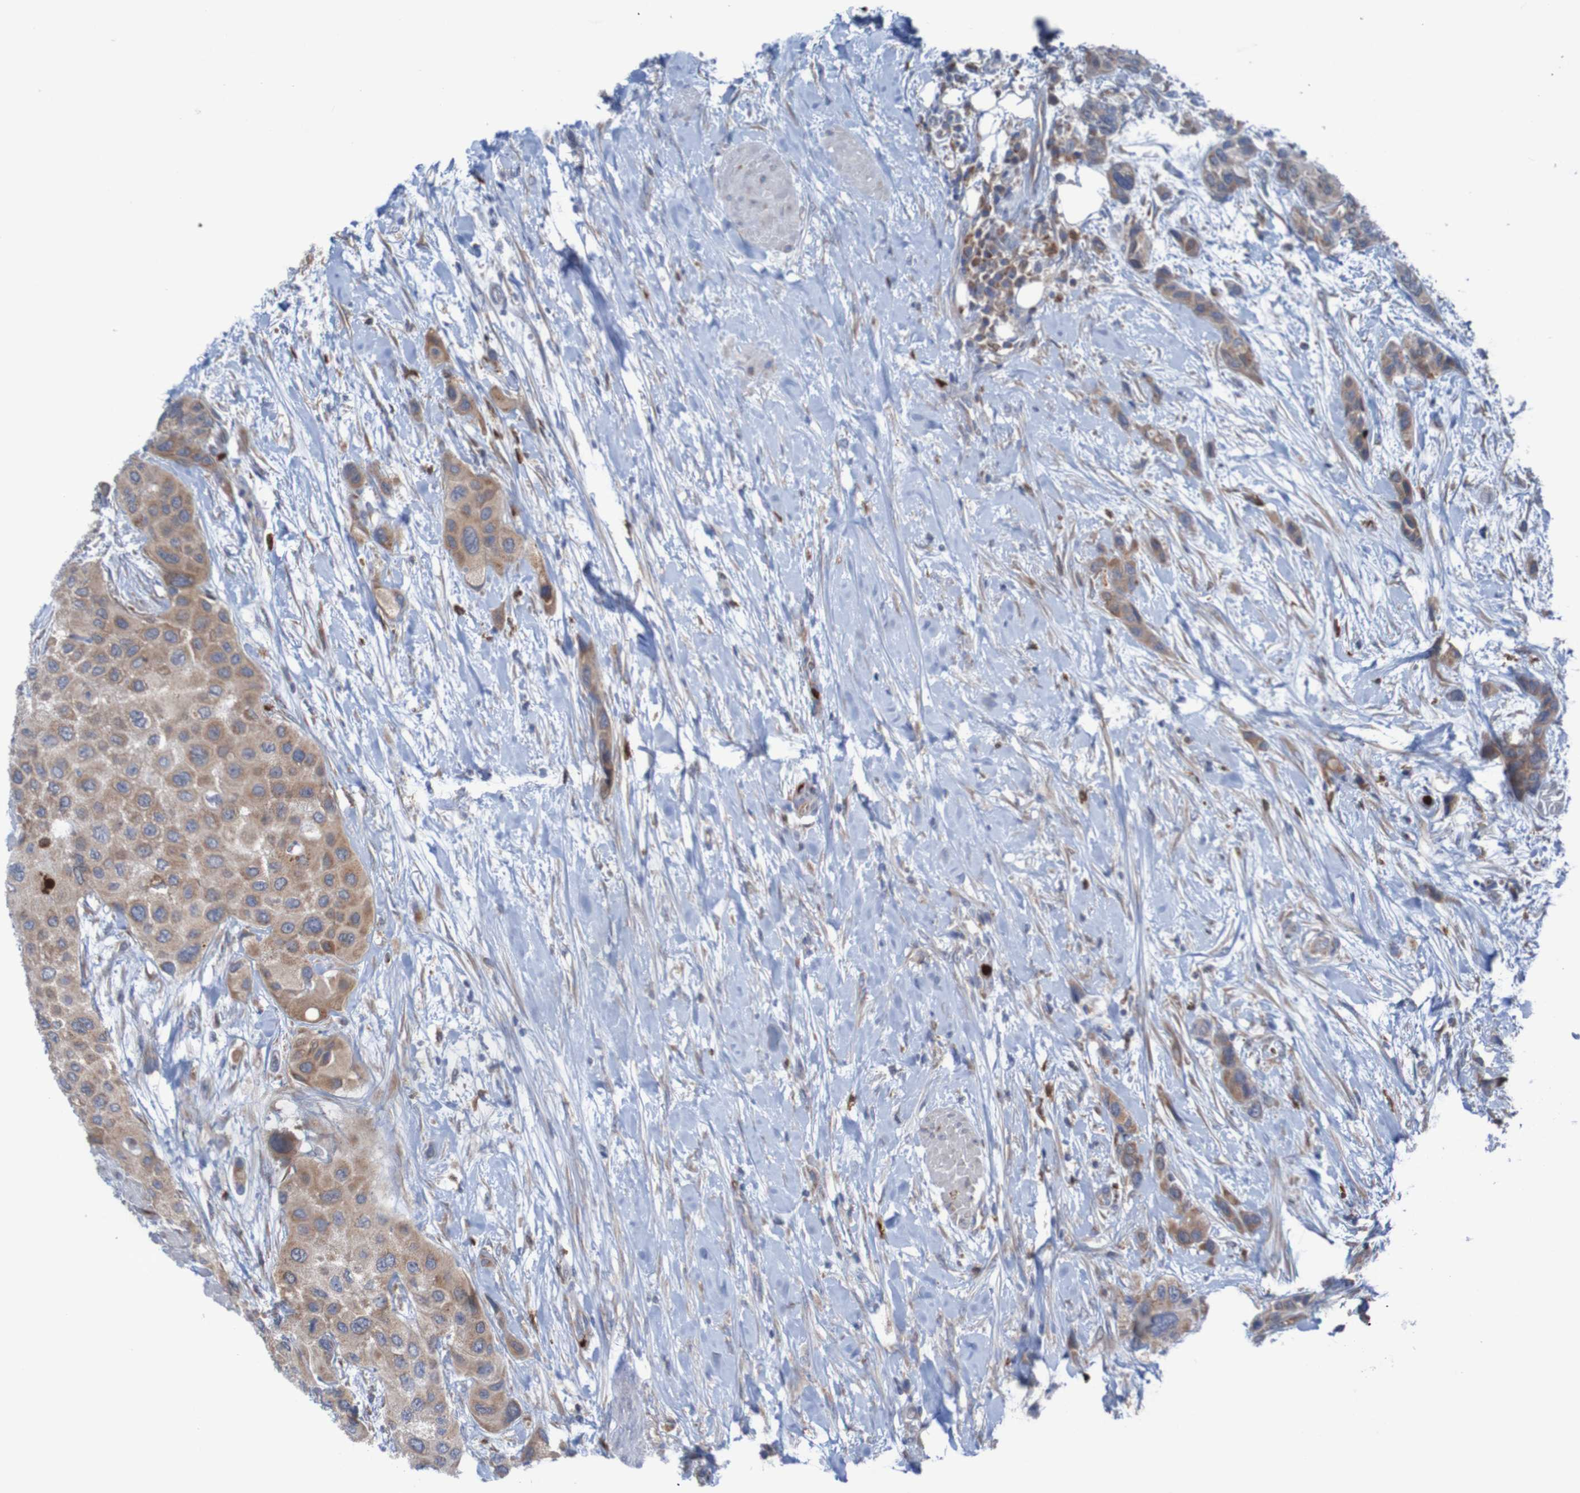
{"staining": {"intensity": "weak", "quantity": ">75%", "location": "cytoplasmic/membranous"}, "tissue": "urothelial cancer", "cell_type": "Tumor cells", "image_type": "cancer", "snomed": [{"axis": "morphology", "description": "Urothelial carcinoma, High grade"}, {"axis": "topography", "description": "Urinary bladder"}], "caption": "Immunohistochemical staining of human high-grade urothelial carcinoma exhibits weak cytoplasmic/membranous protein expression in about >75% of tumor cells.", "gene": "PARP4", "patient": {"sex": "female", "age": 56}}